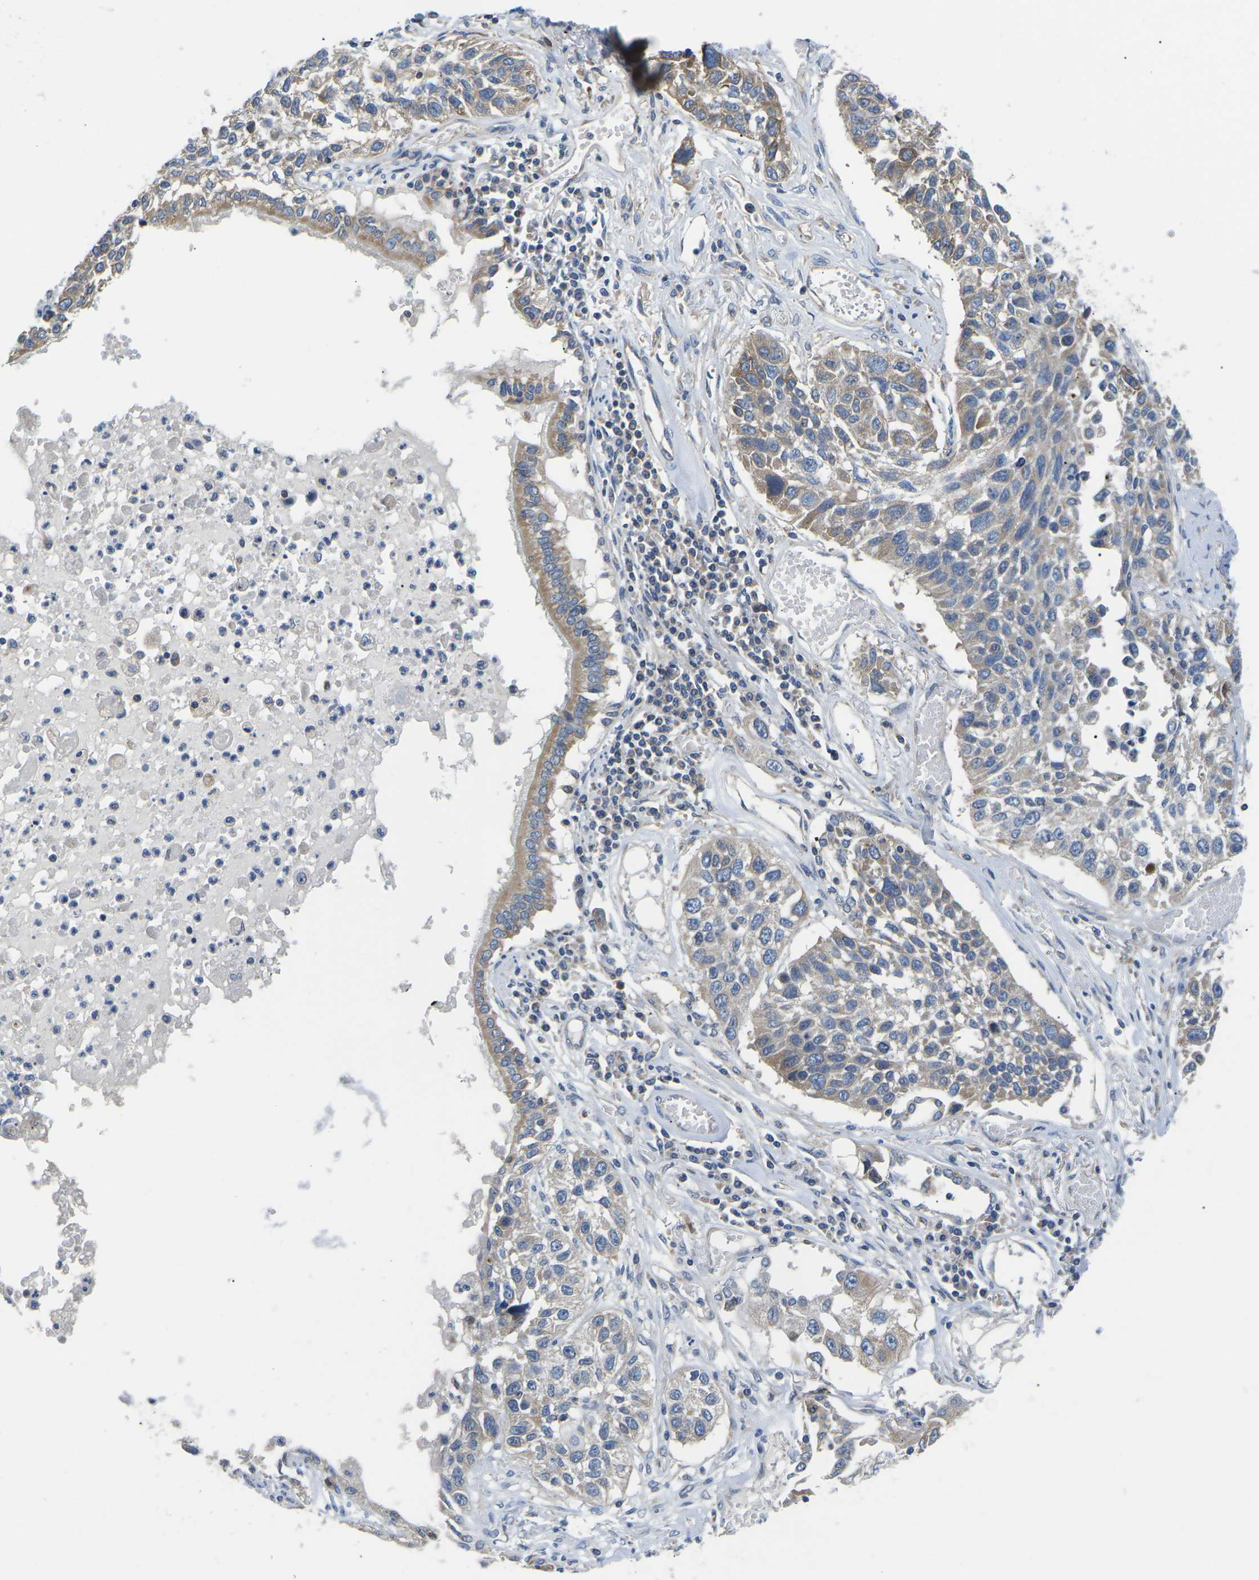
{"staining": {"intensity": "weak", "quantity": ">75%", "location": "cytoplasmic/membranous"}, "tissue": "lung cancer", "cell_type": "Tumor cells", "image_type": "cancer", "snomed": [{"axis": "morphology", "description": "Squamous cell carcinoma, NOS"}, {"axis": "topography", "description": "Lung"}], "caption": "Lung cancer (squamous cell carcinoma) tissue reveals weak cytoplasmic/membranous staining in about >75% of tumor cells, visualized by immunohistochemistry.", "gene": "TMEFF2", "patient": {"sex": "male", "age": 71}}